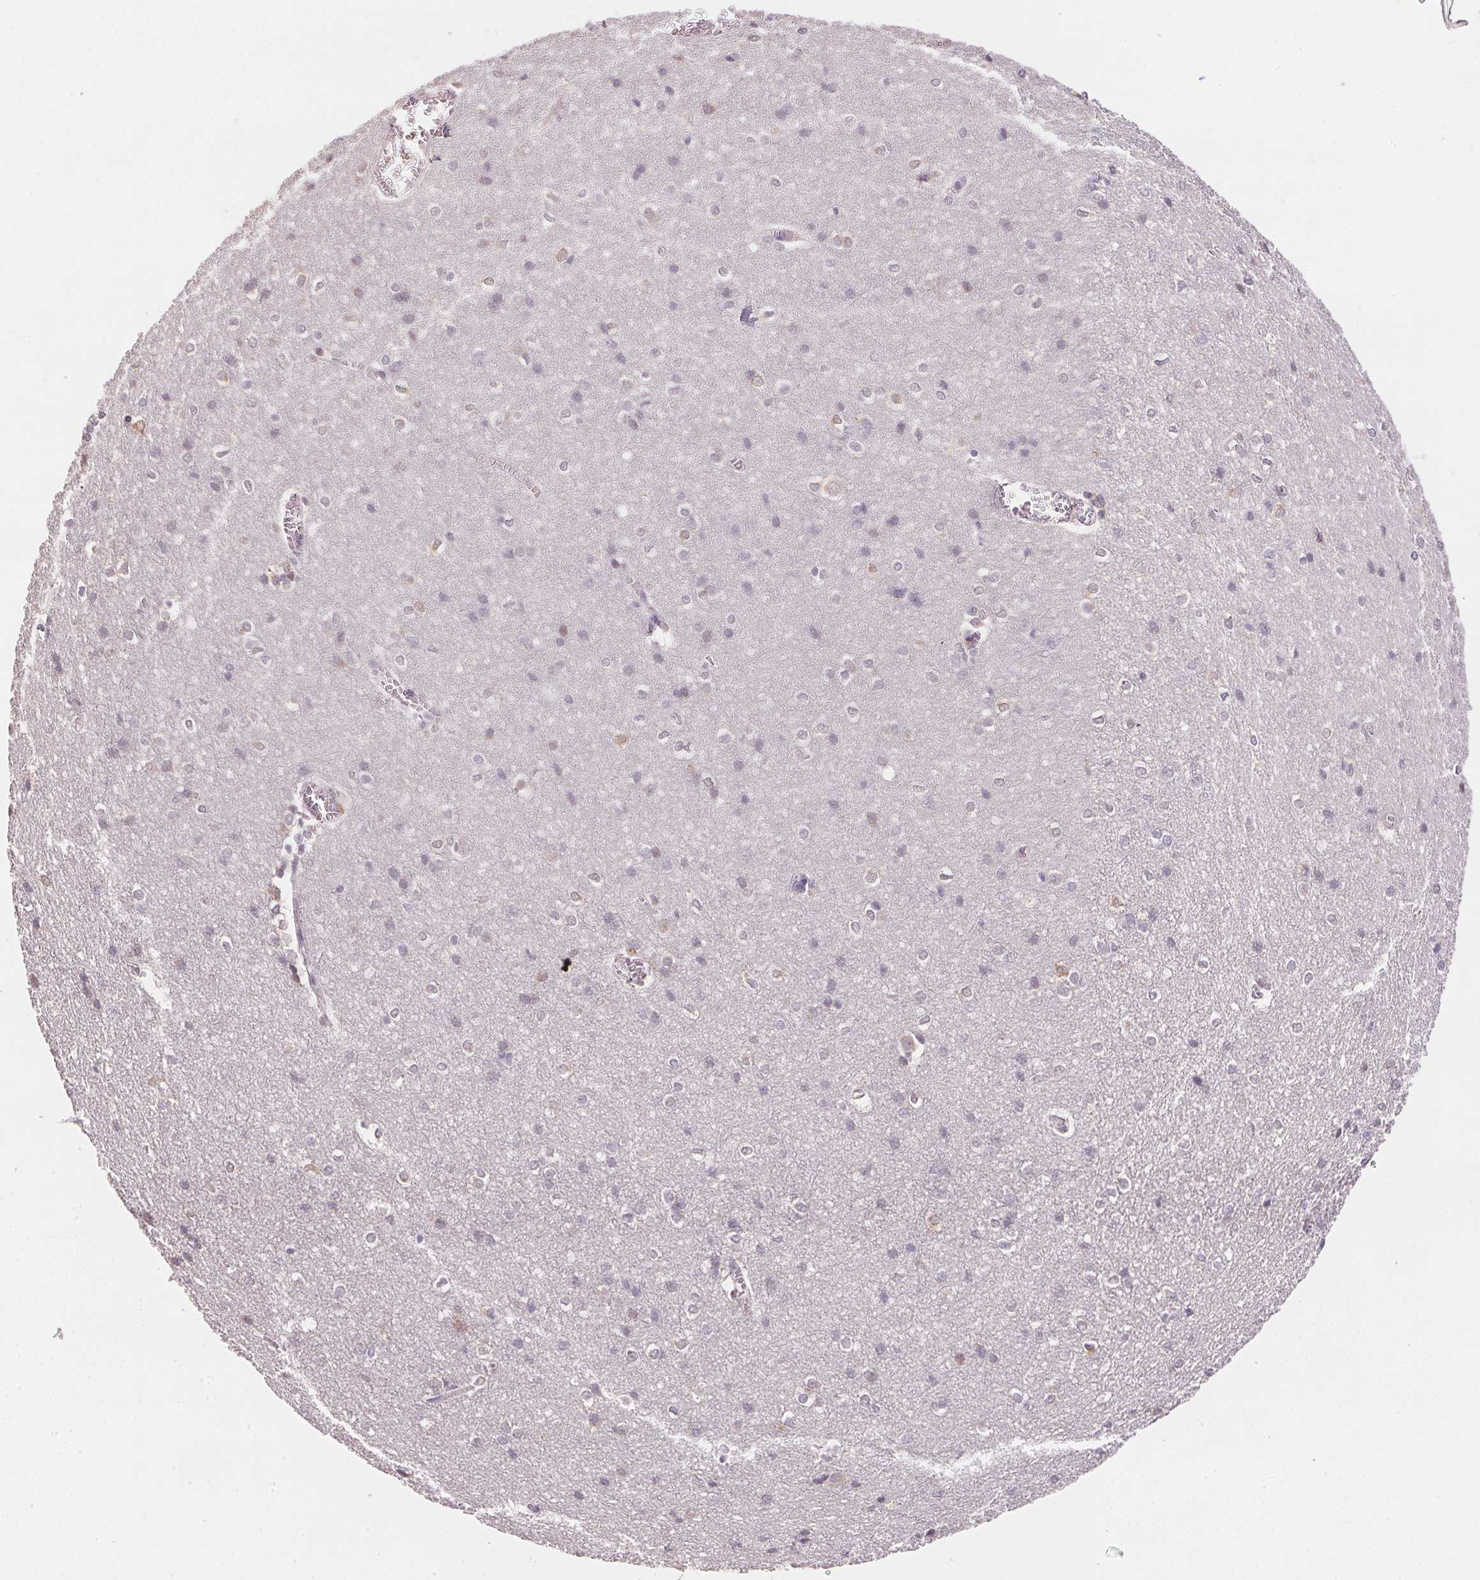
{"staining": {"intensity": "negative", "quantity": "none", "location": "none"}, "tissue": "cerebral cortex", "cell_type": "Endothelial cells", "image_type": "normal", "snomed": [{"axis": "morphology", "description": "Normal tissue, NOS"}, {"axis": "topography", "description": "Cerebral cortex"}], "caption": "Immunohistochemistry image of benign cerebral cortex: human cerebral cortex stained with DAB (3,3'-diaminobenzidine) exhibits no significant protein positivity in endothelial cells.", "gene": "DHCR24", "patient": {"sex": "male", "age": 37}}